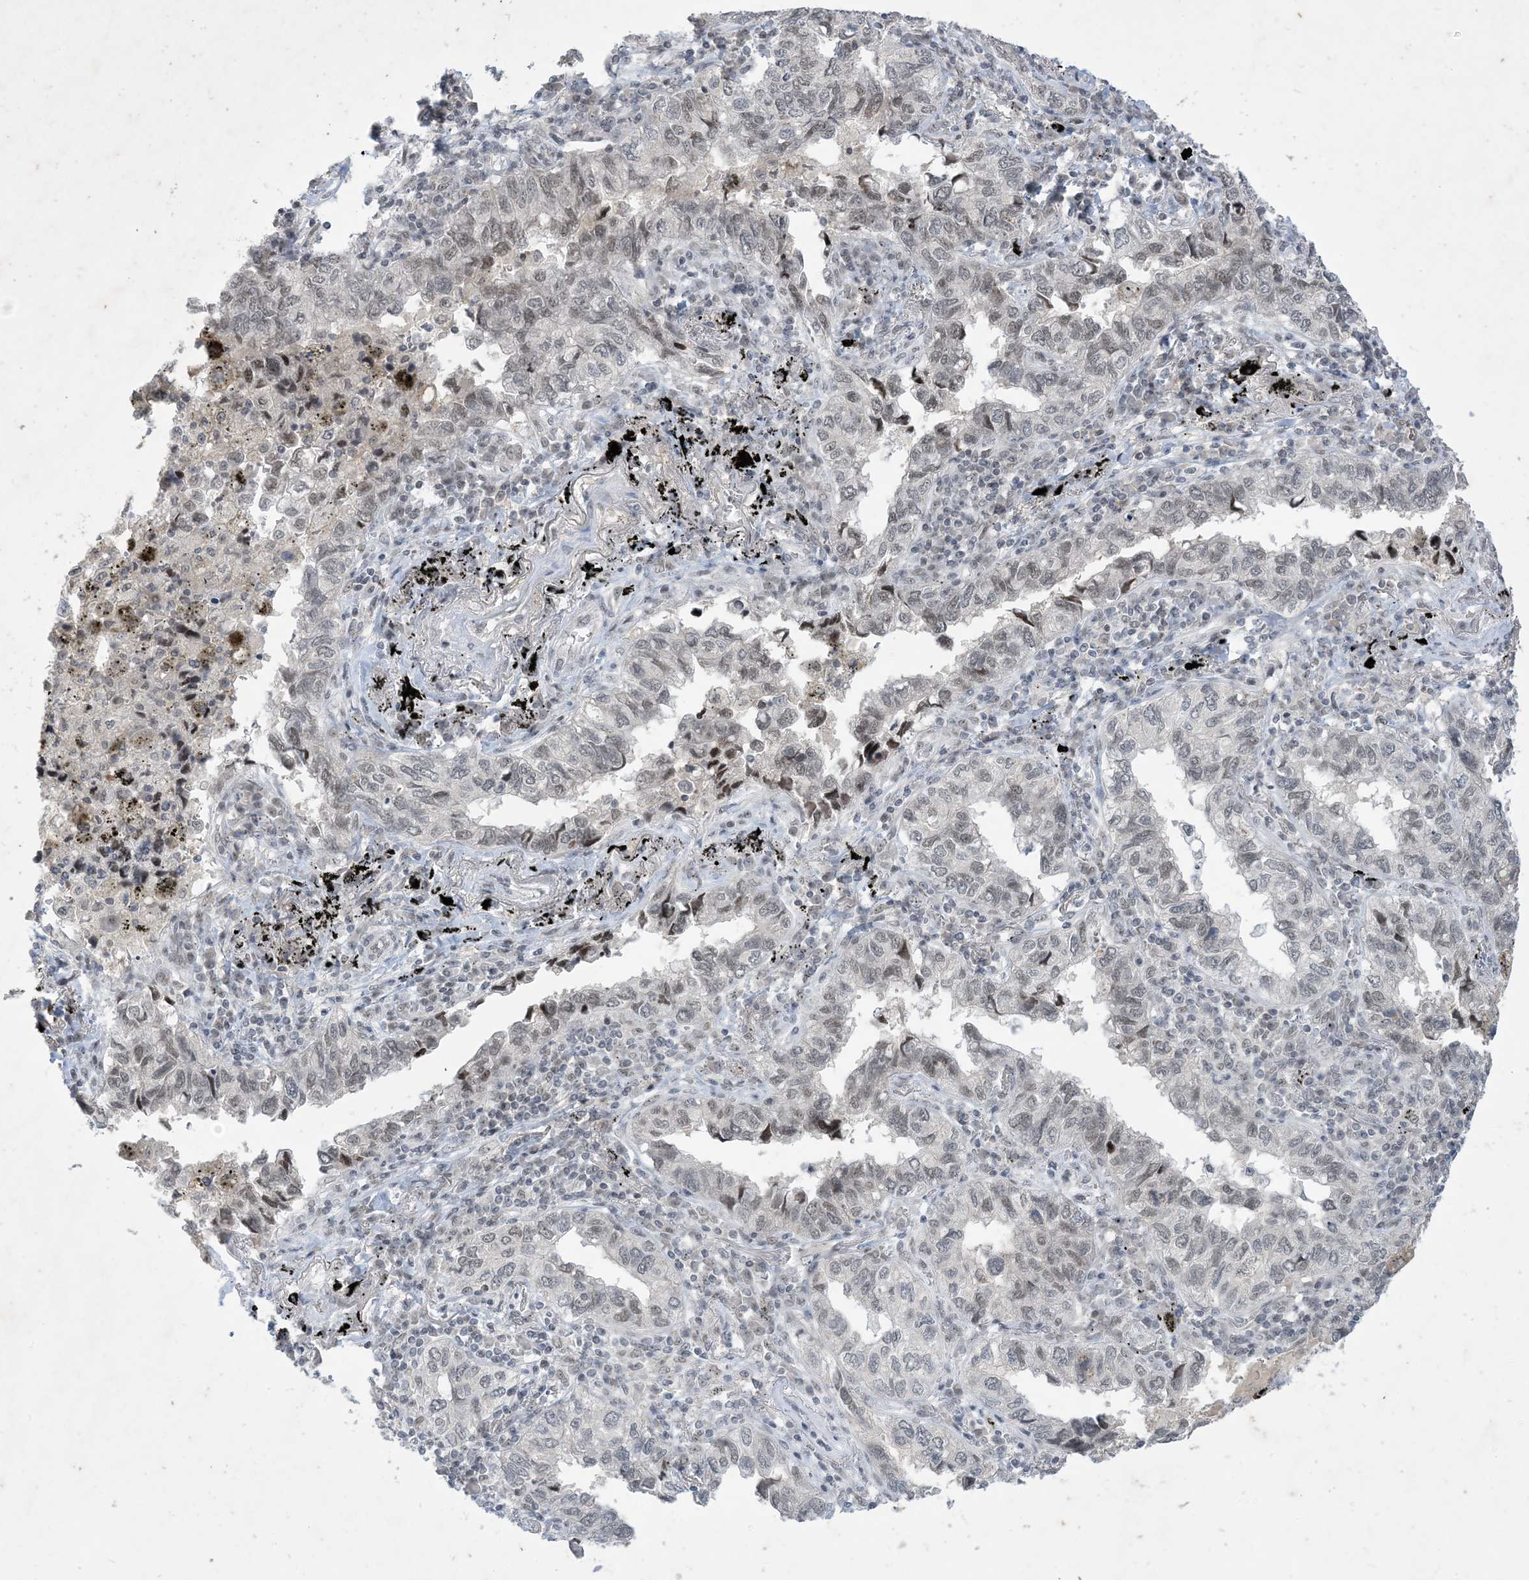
{"staining": {"intensity": "weak", "quantity": ">75%", "location": "nuclear"}, "tissue": "lung cancer", "cell_type": "Tumor cells", "image_type": "cancer", "snomed": [{"axis": "morphology", "description": "Adenocarcinoma, NOS"}, {"axis": "topography", "description": "Lung"}], "caption": "Immunohistochemistry of lung cancer shows low levels of weak nuclear expression in approximately >75% of tumor cells.", "gene": "ZNF674", "patient": {"sex": "male", "age": 65}}